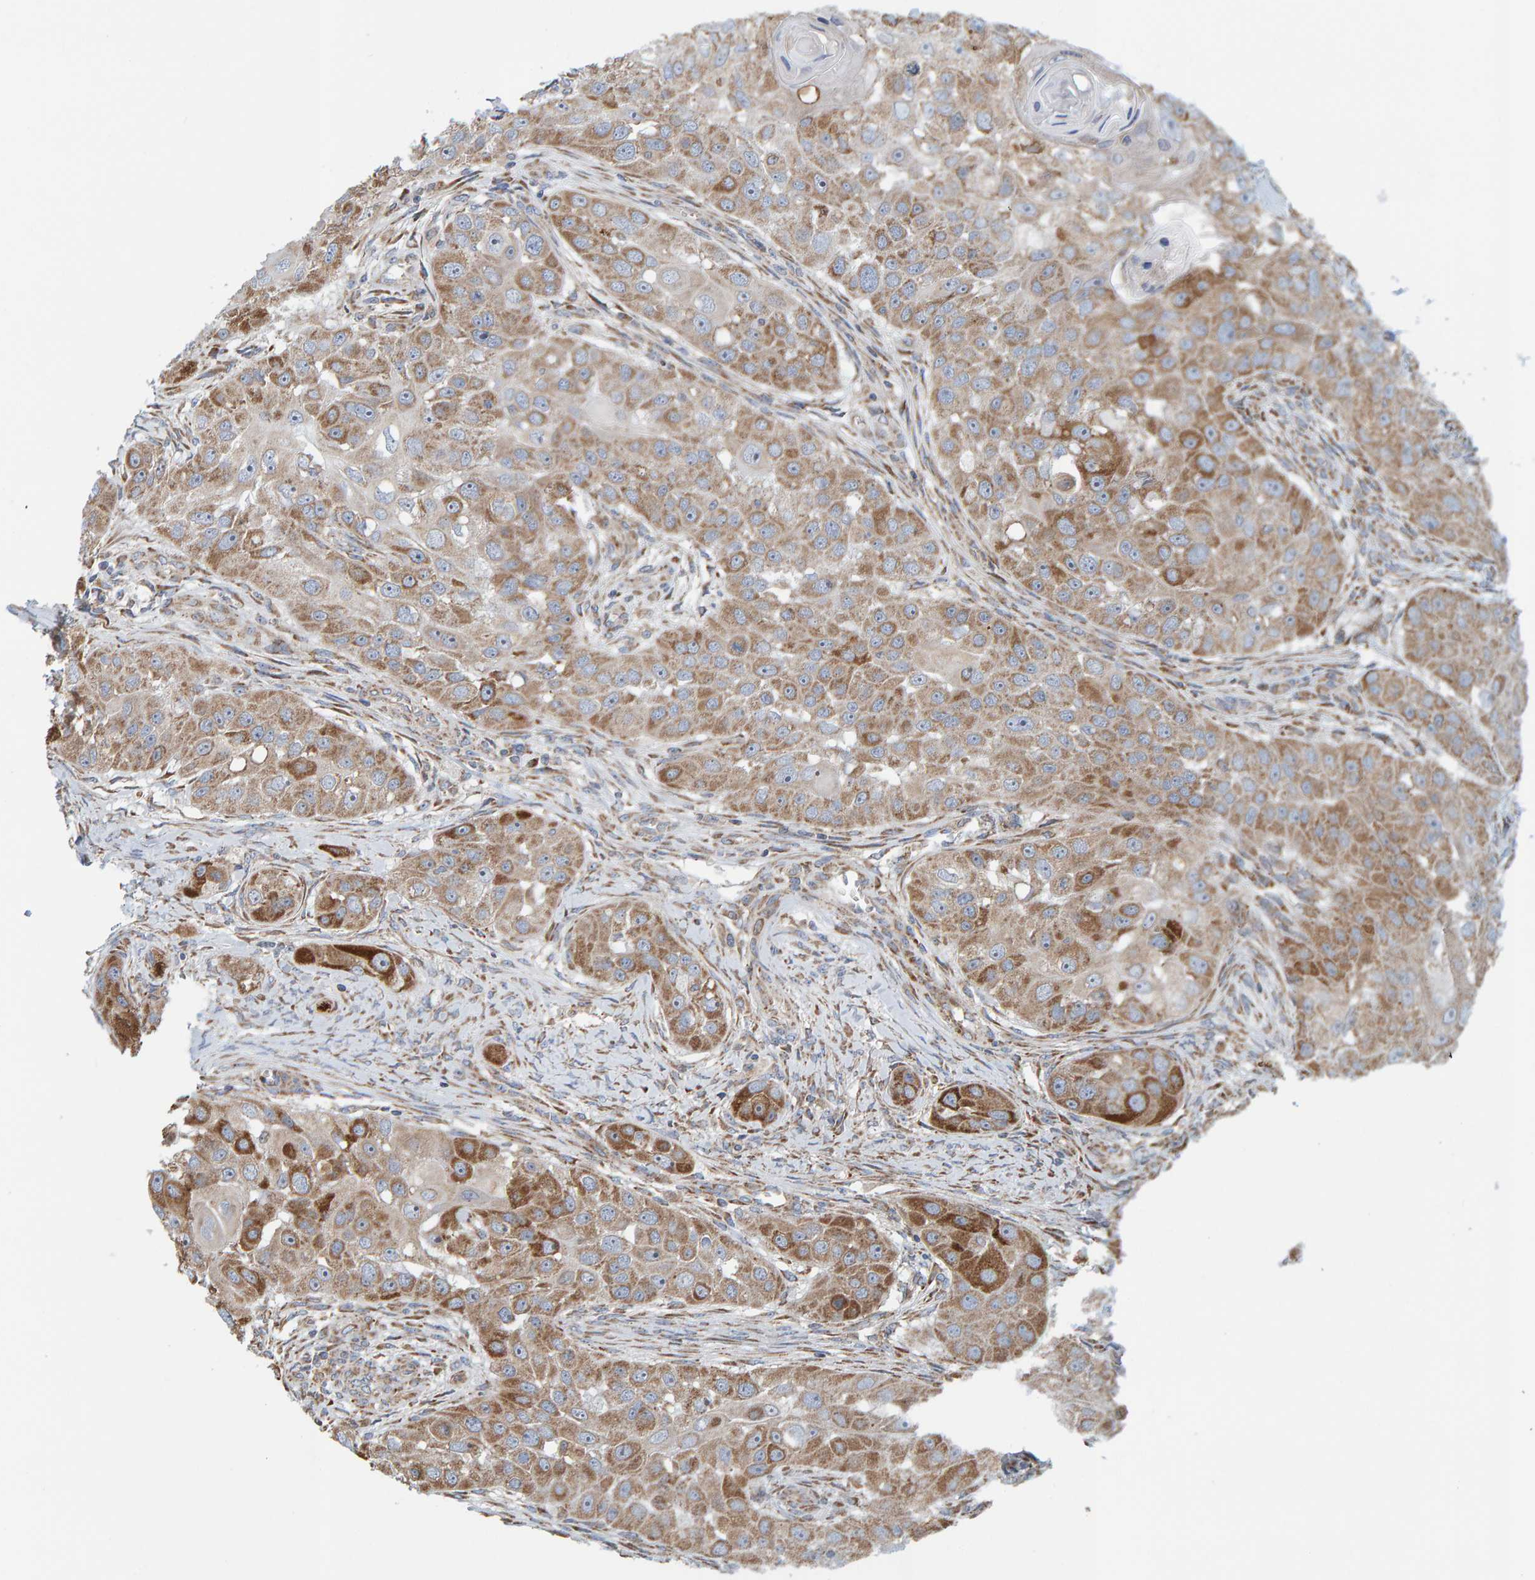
{"staining": {"intensity": "strong", "quantity": "25%-75%", "location": "cytoplasmic/membranous"}, "tissue": "head and neck cancer", "cell_type": "Tumor cells", "image_type": "cancer", "snomed": [{"axis": "morphology", "description": "Normal tissue, NOS"}, {"axis": "morphology", "description": "Squamous cell carcinoma, NOS"}, {"axis": "topography", "description": "Skeletal muscle"}, {"axis": "topography", "description": "Head-Neck"}], "caption": "Squamous cell carcinoma (head and neck) stained with a protein marker shows strong staining in tumor cells.", "gene": "MRPL45", "patient": {"sex": "male", "age": 51}}